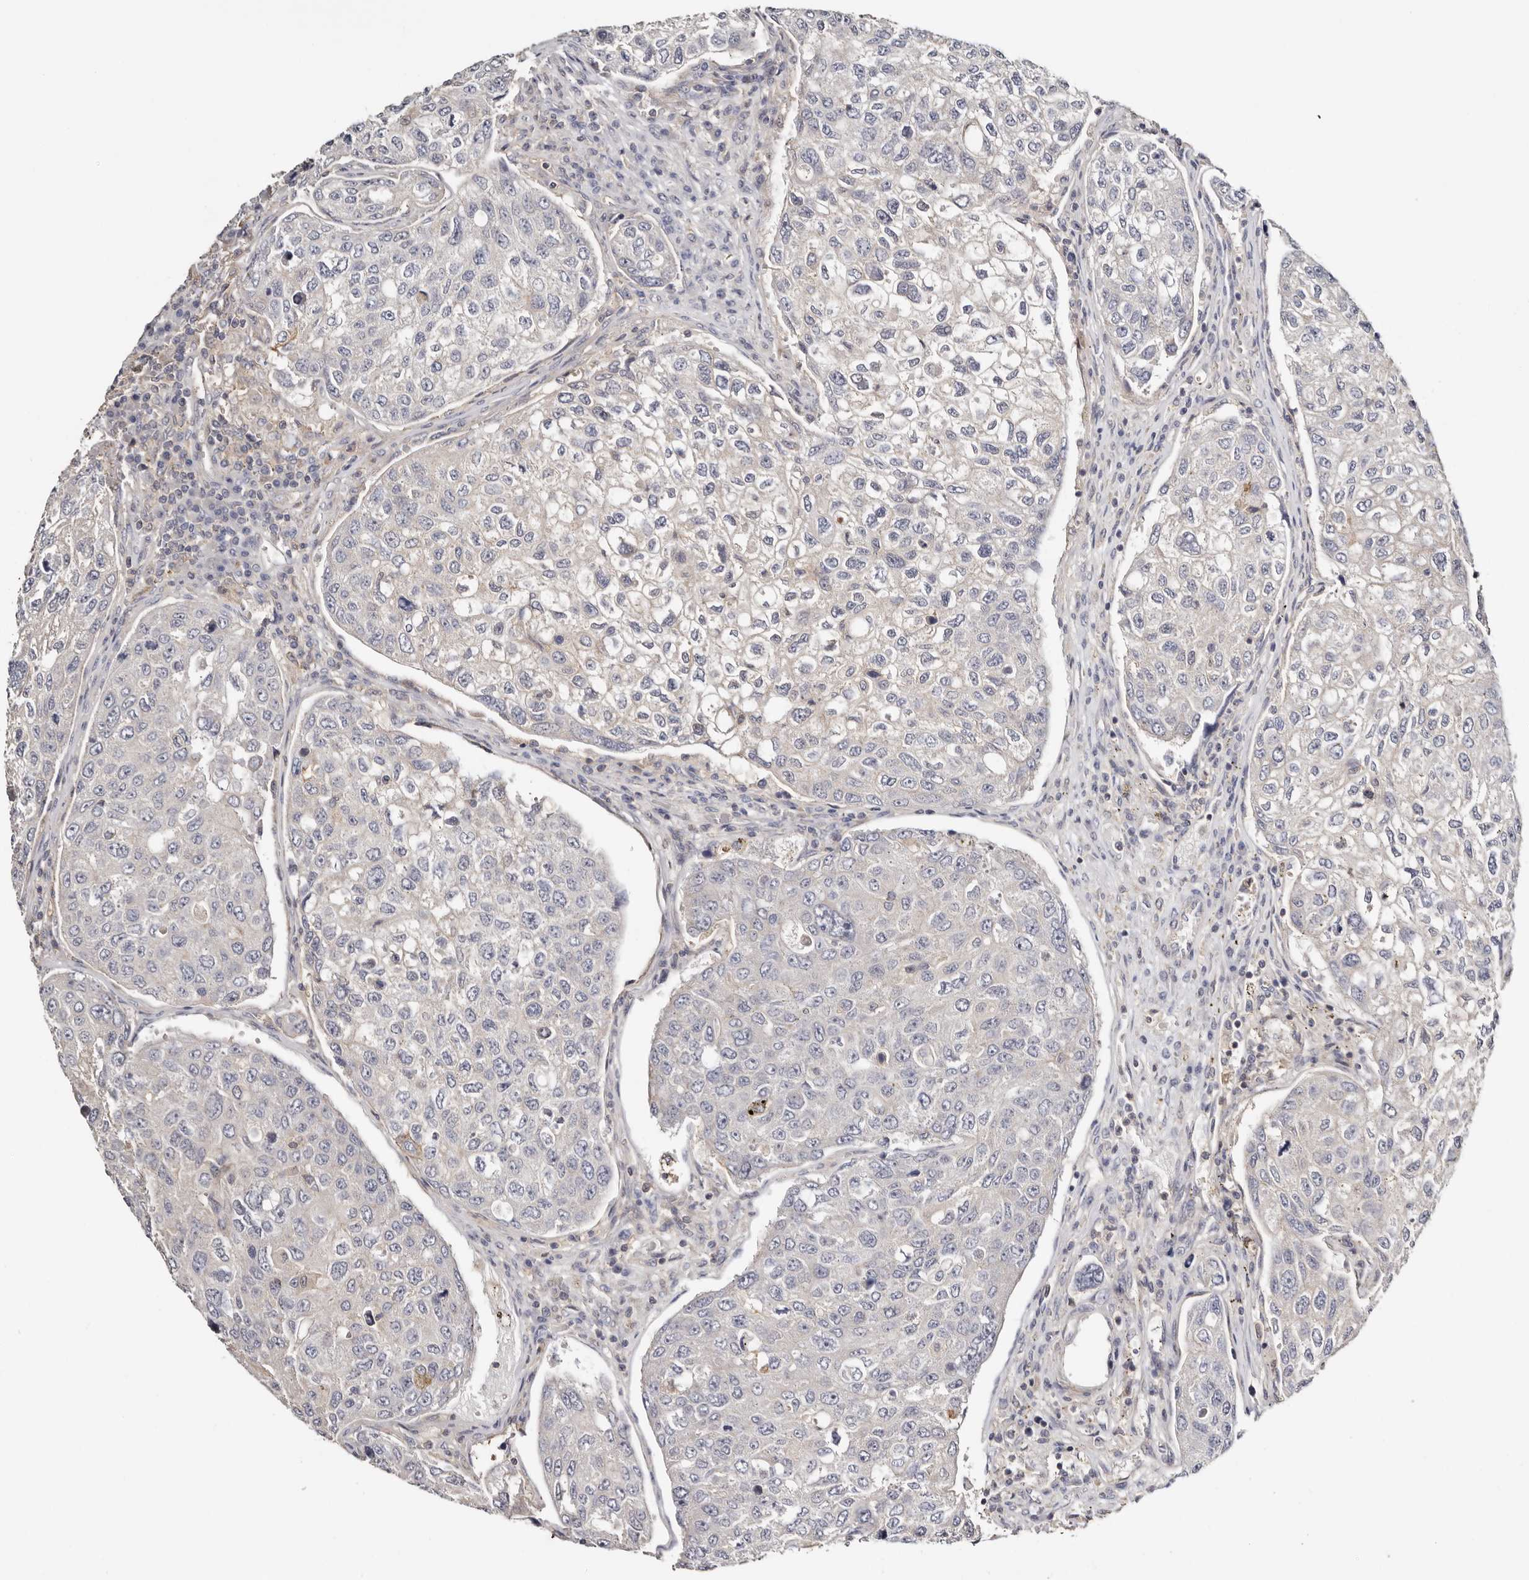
{"staining": {"intensity": "weak", "quantity": "<25%", "location": "cytoplasmic/membranous"}, "tissue": "urothelial cancer", "cell_type": "Tumor cells", "image_type": "cancer", "snomed": [{"axis": "morphology", "description": "Urothelial carcinoma, High grade"}, {"axis": "topography", "description": "Lymph node"}, {"axis": "topography", "description": "Urinary bladder"}], "caption": "High-grade urothelial carcinoma stained for a protein using immunohistochemistry displays no positivity tumor cells.", "gene": "S100A14", "patient": {"sex": "male", "age": 51}}